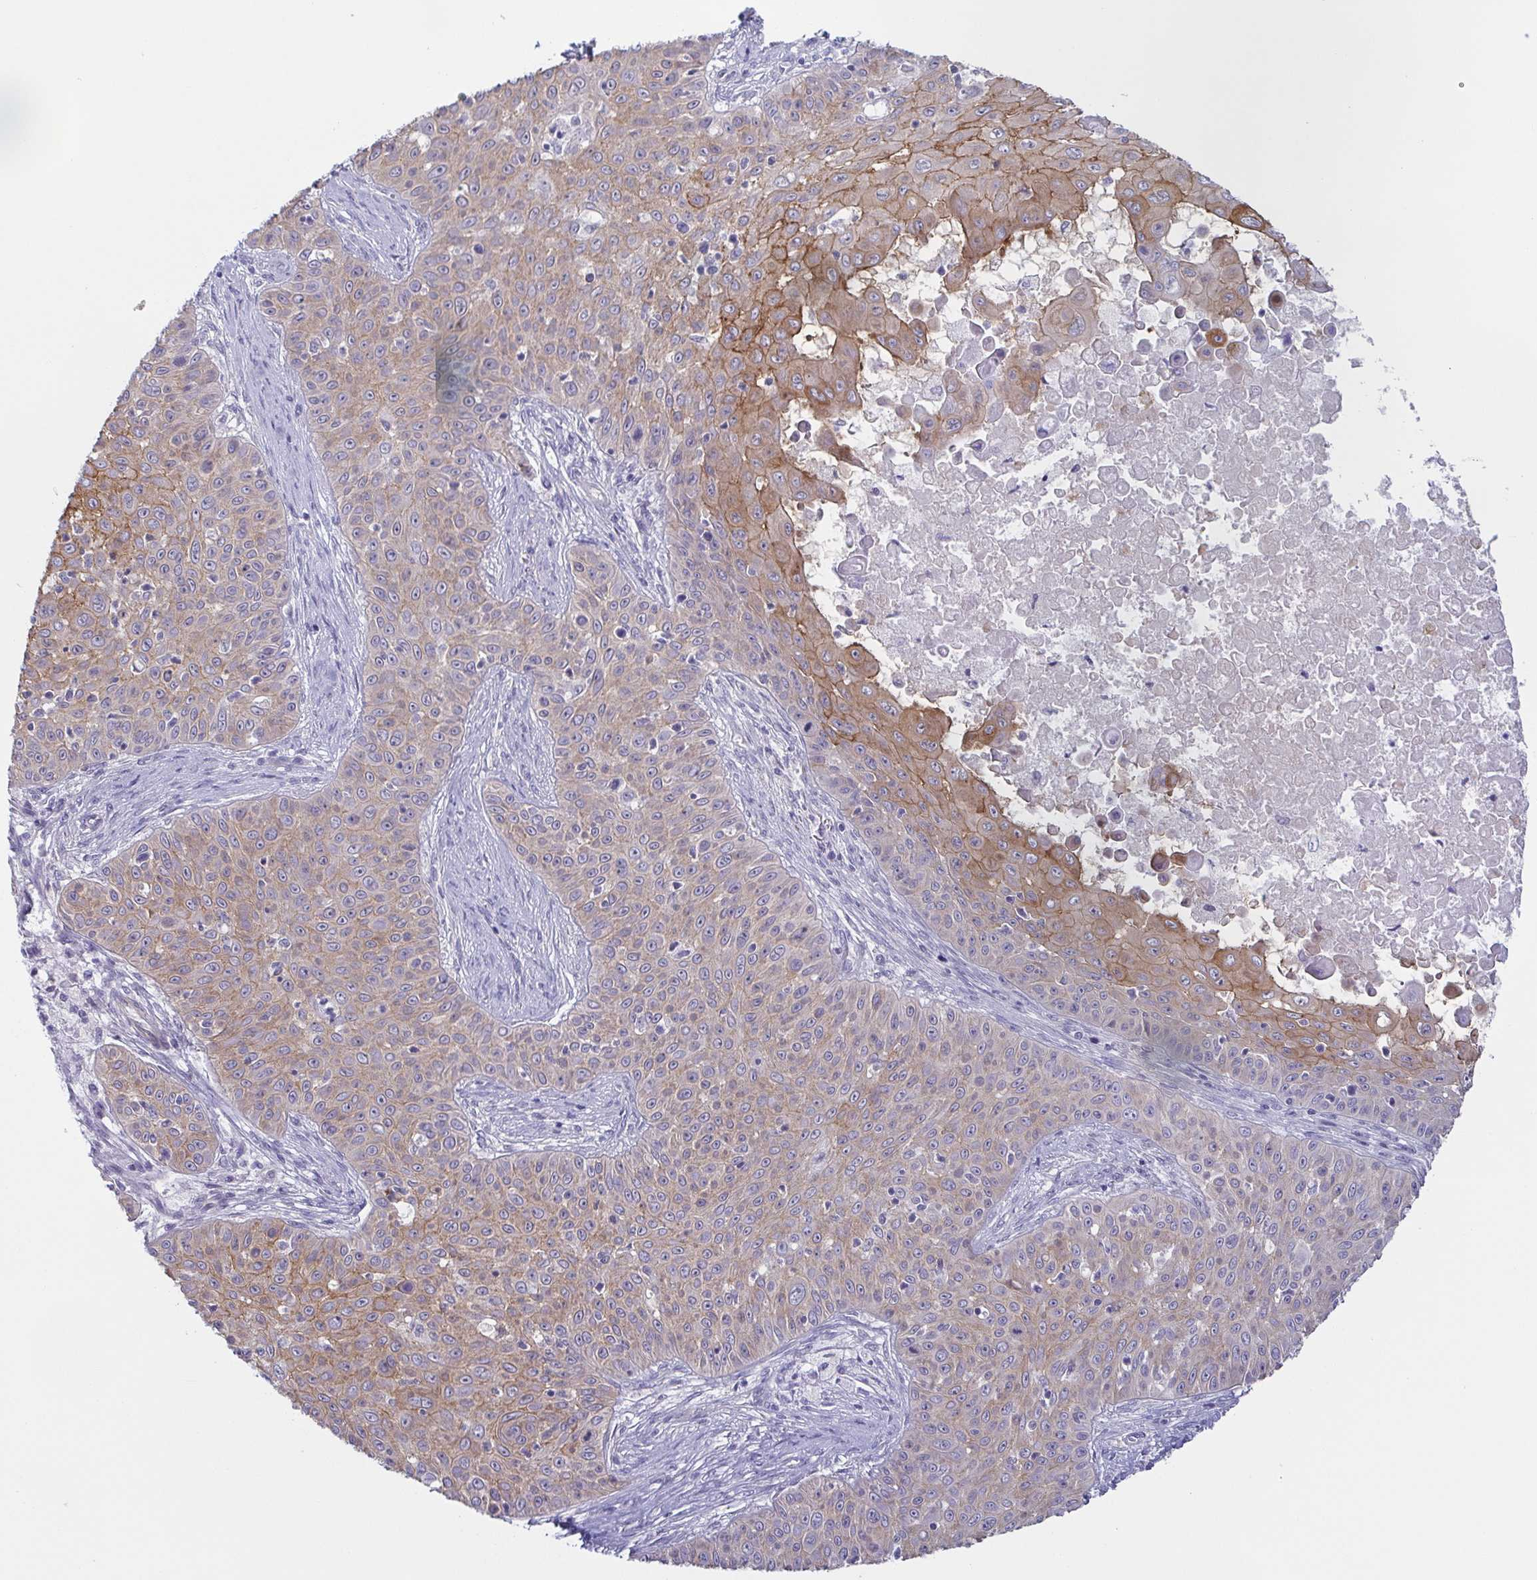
{"staining": {"intensity": "moderate", "quantity": "25%-75%", "location": "cytoplasmic/membranous"}, "tissue": "skin cancer", "cell_type": "Tumor cells", "image_type": "cancer", "snomed": [{"axis": "morphology", "description": "Squamous cell carcinoma, NOS"}, {"axis": "topography", "description": "Skin"}], "caption": "A medium amount of moderate cytoplasmic/membranous expression is appreciated in approximately 25%-75% of tumor cells in skin cancer (squamous cell carcinoma) tissue. The staining was performed using DAB, with brown indicating positive protein expression. Nuclei are stained blue with hematoxylin.", "gene": "COL17A1", "patient": {"sex": "male", "age": 82}}